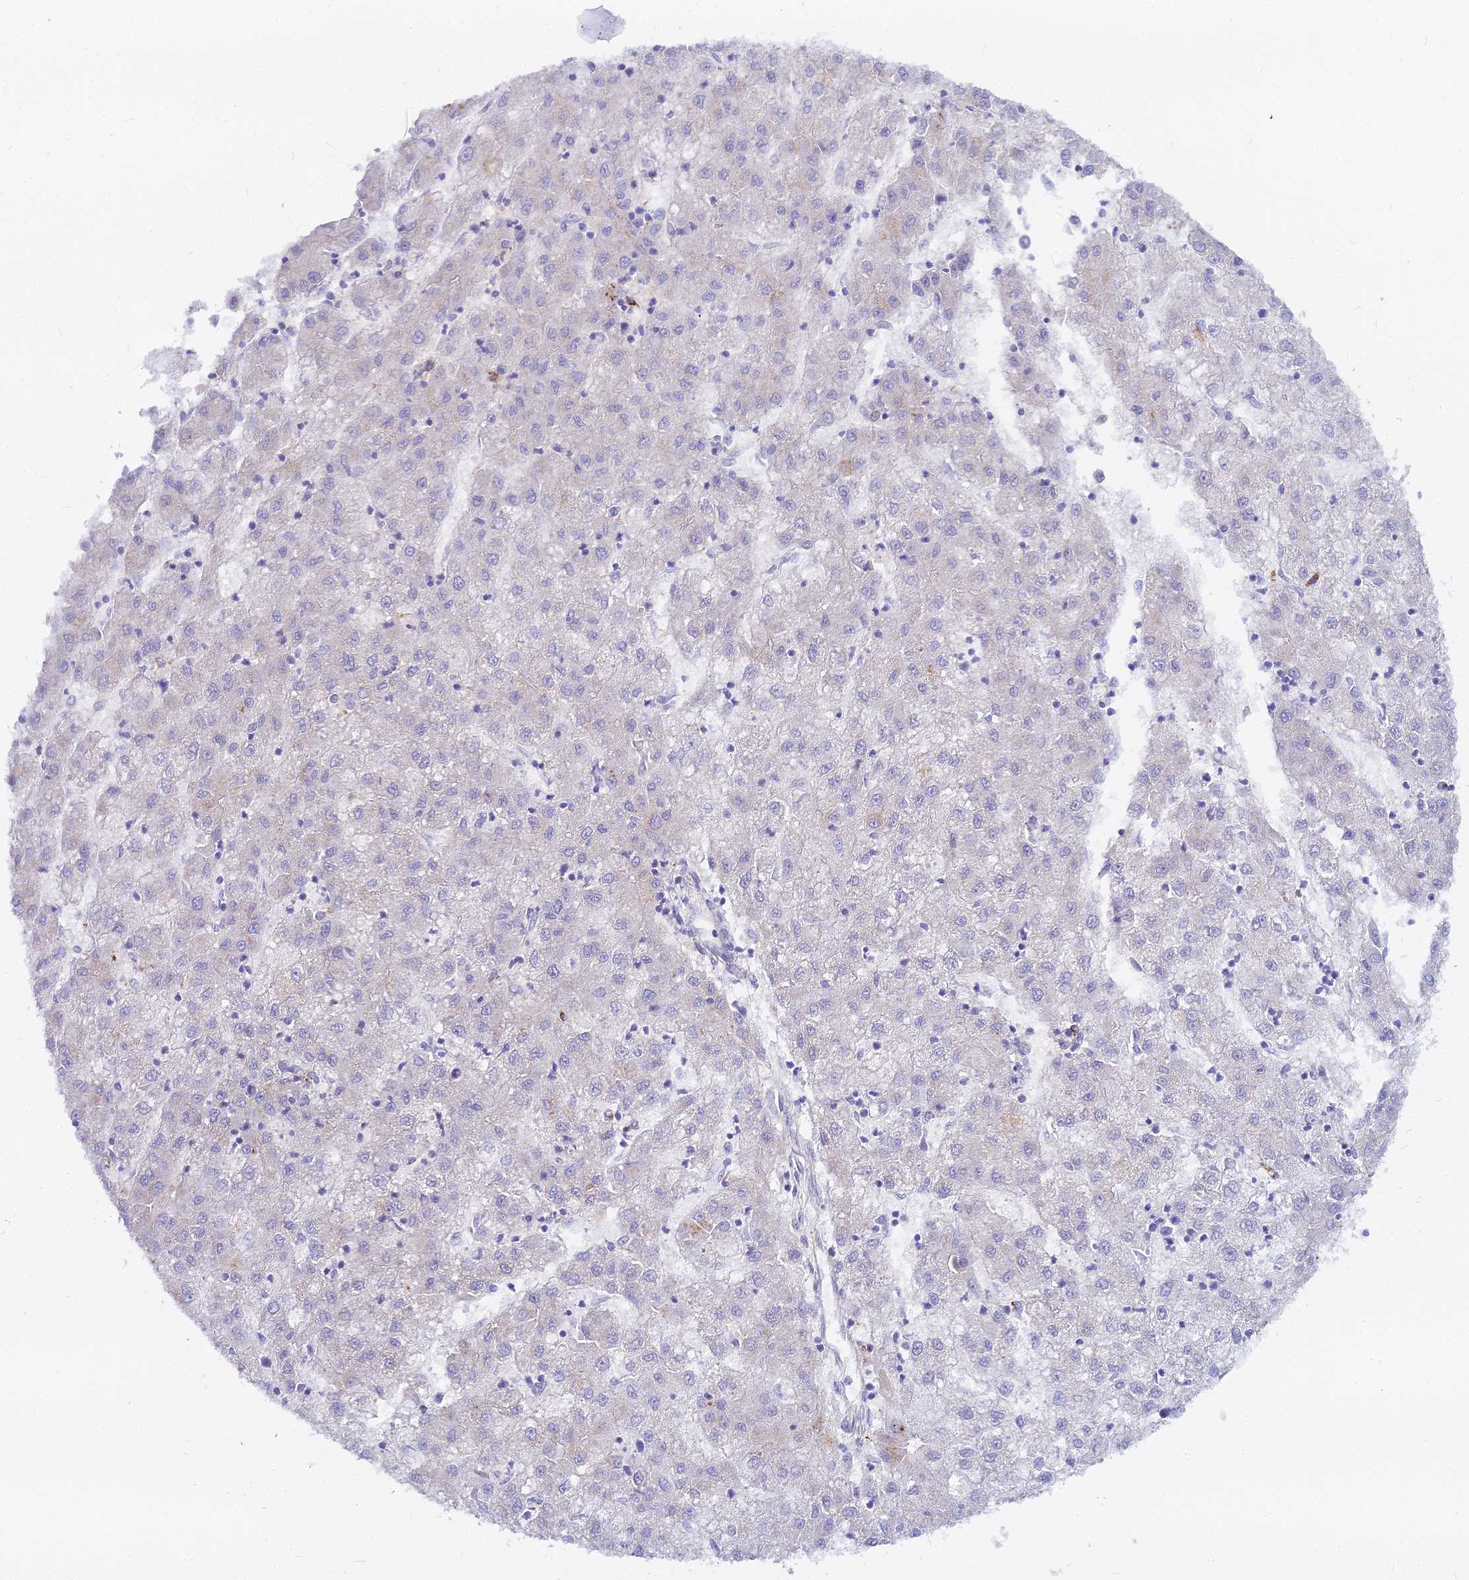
{"staining": {"intensity": "negative", "quantity": "none", "location": "none"}, "tissue": "liver cancer", "cell_type": "Tumor cells", "image_type": "cancer", "snomed": [{"axis": "morphology", "description": "Carcinoma, Hepatocellular, NOS"}, {"axis": "topography", "description": "Liver"}], "caption": "A micrograph of hepatocellular carcinoma (liver) stained for a protein shows no brown staining in tumor cells. (DAB immunohistochemistry visualized using brightfield microscopy, high magnification).", "gene": "GLYAT", "patient": {"sex": "male", "age": 72}}